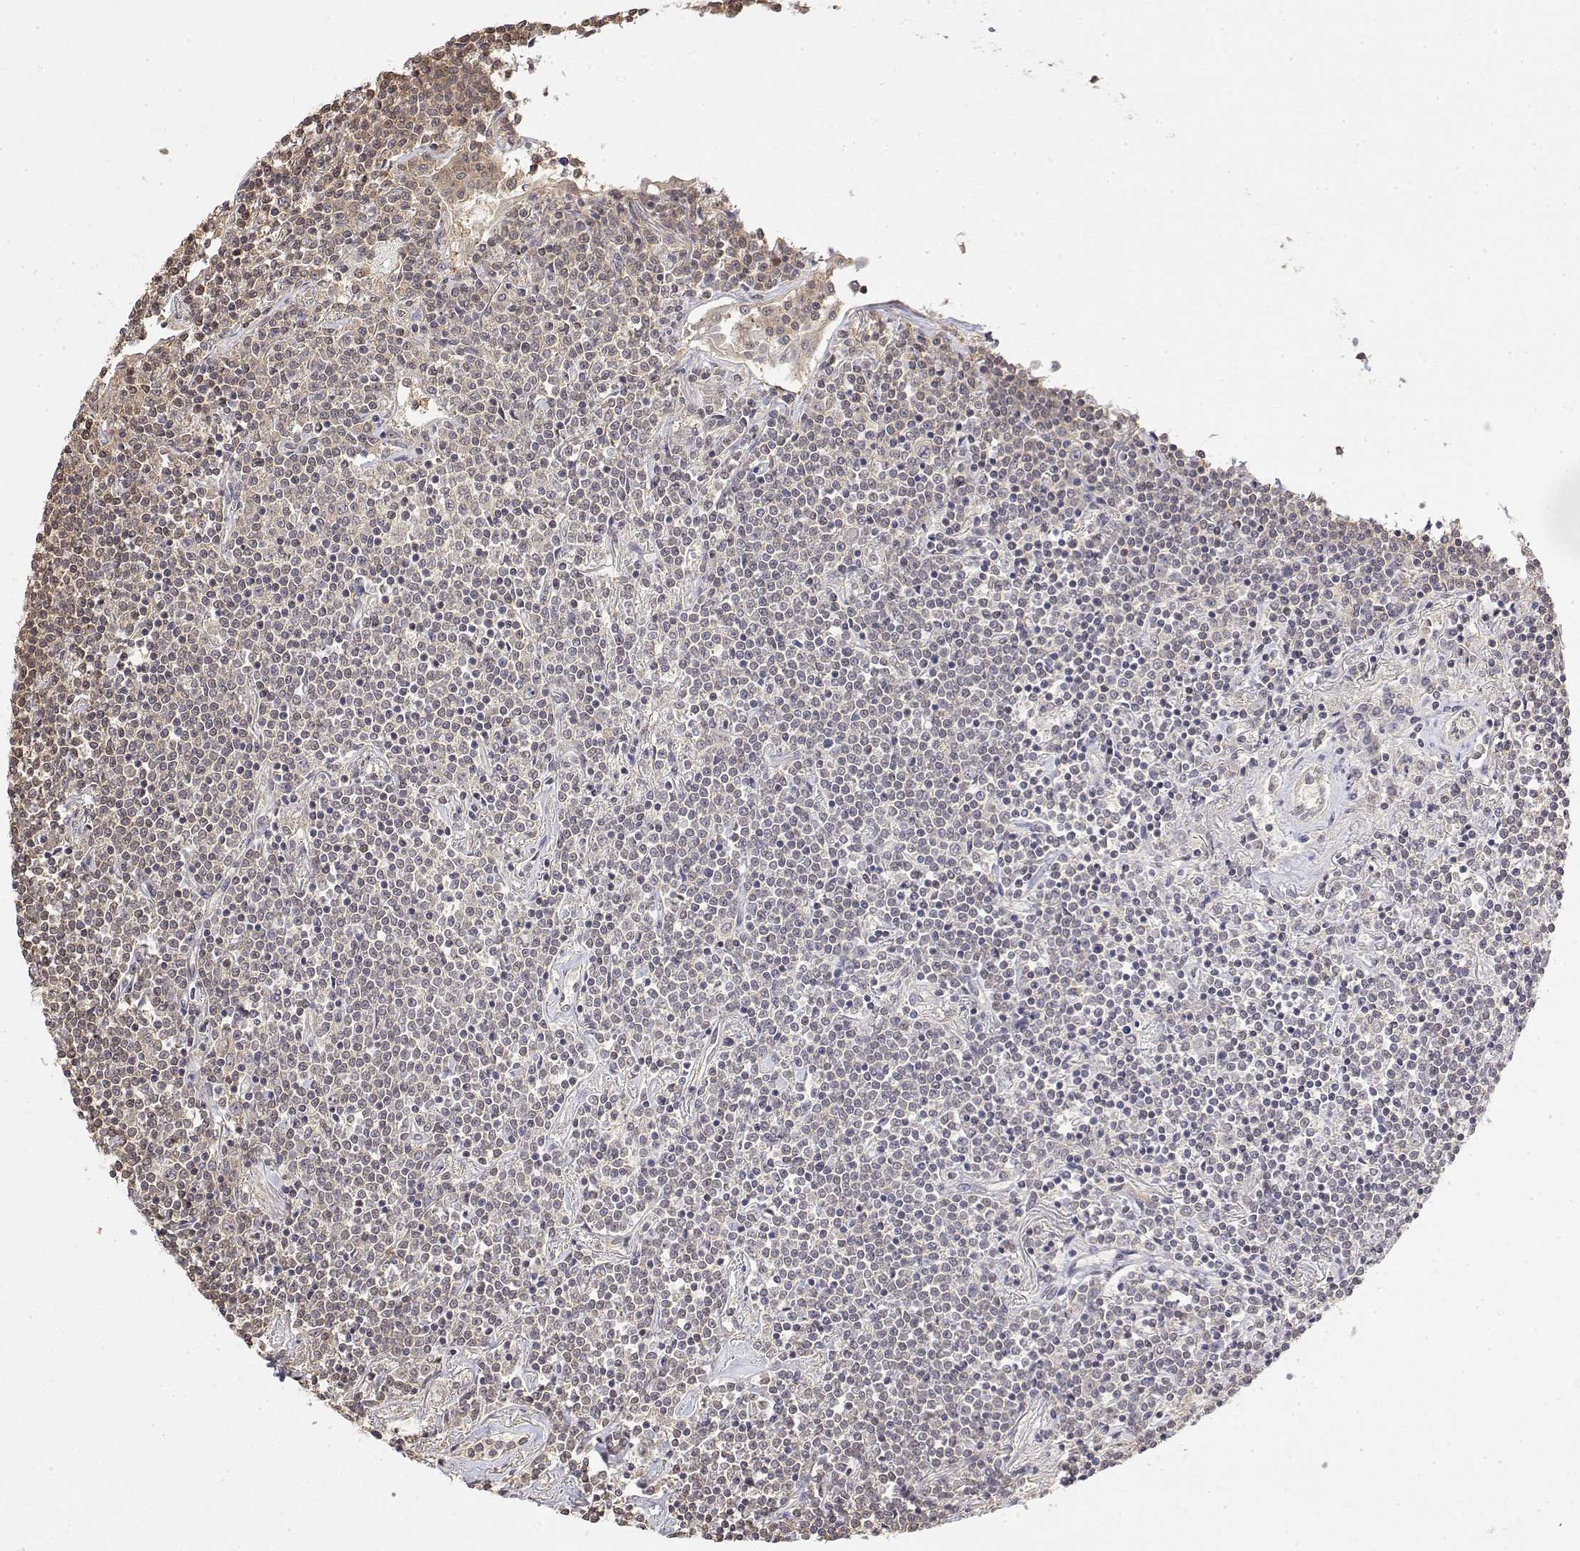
{"staining": {"intensity": "weak", "quantity": ">75%", "location": "nuclear"}, "tissue": "lymphoma", "cell_type": "Tumor cells", "image_type": "cancer", "snomed": [{"axis": "morphology", "description": "Malignant lymphoma, non-Hodgkin's type, Low grade"}, {"axis": "topography", "description": "Lung"}], "caption": "Brown immunohistochemical staining in lymphoma reveals weak nuclear positivity in approximately >75% of tumor cells.", "gene": "TPI1", "patient": {"sex": "female", "age": 71}}